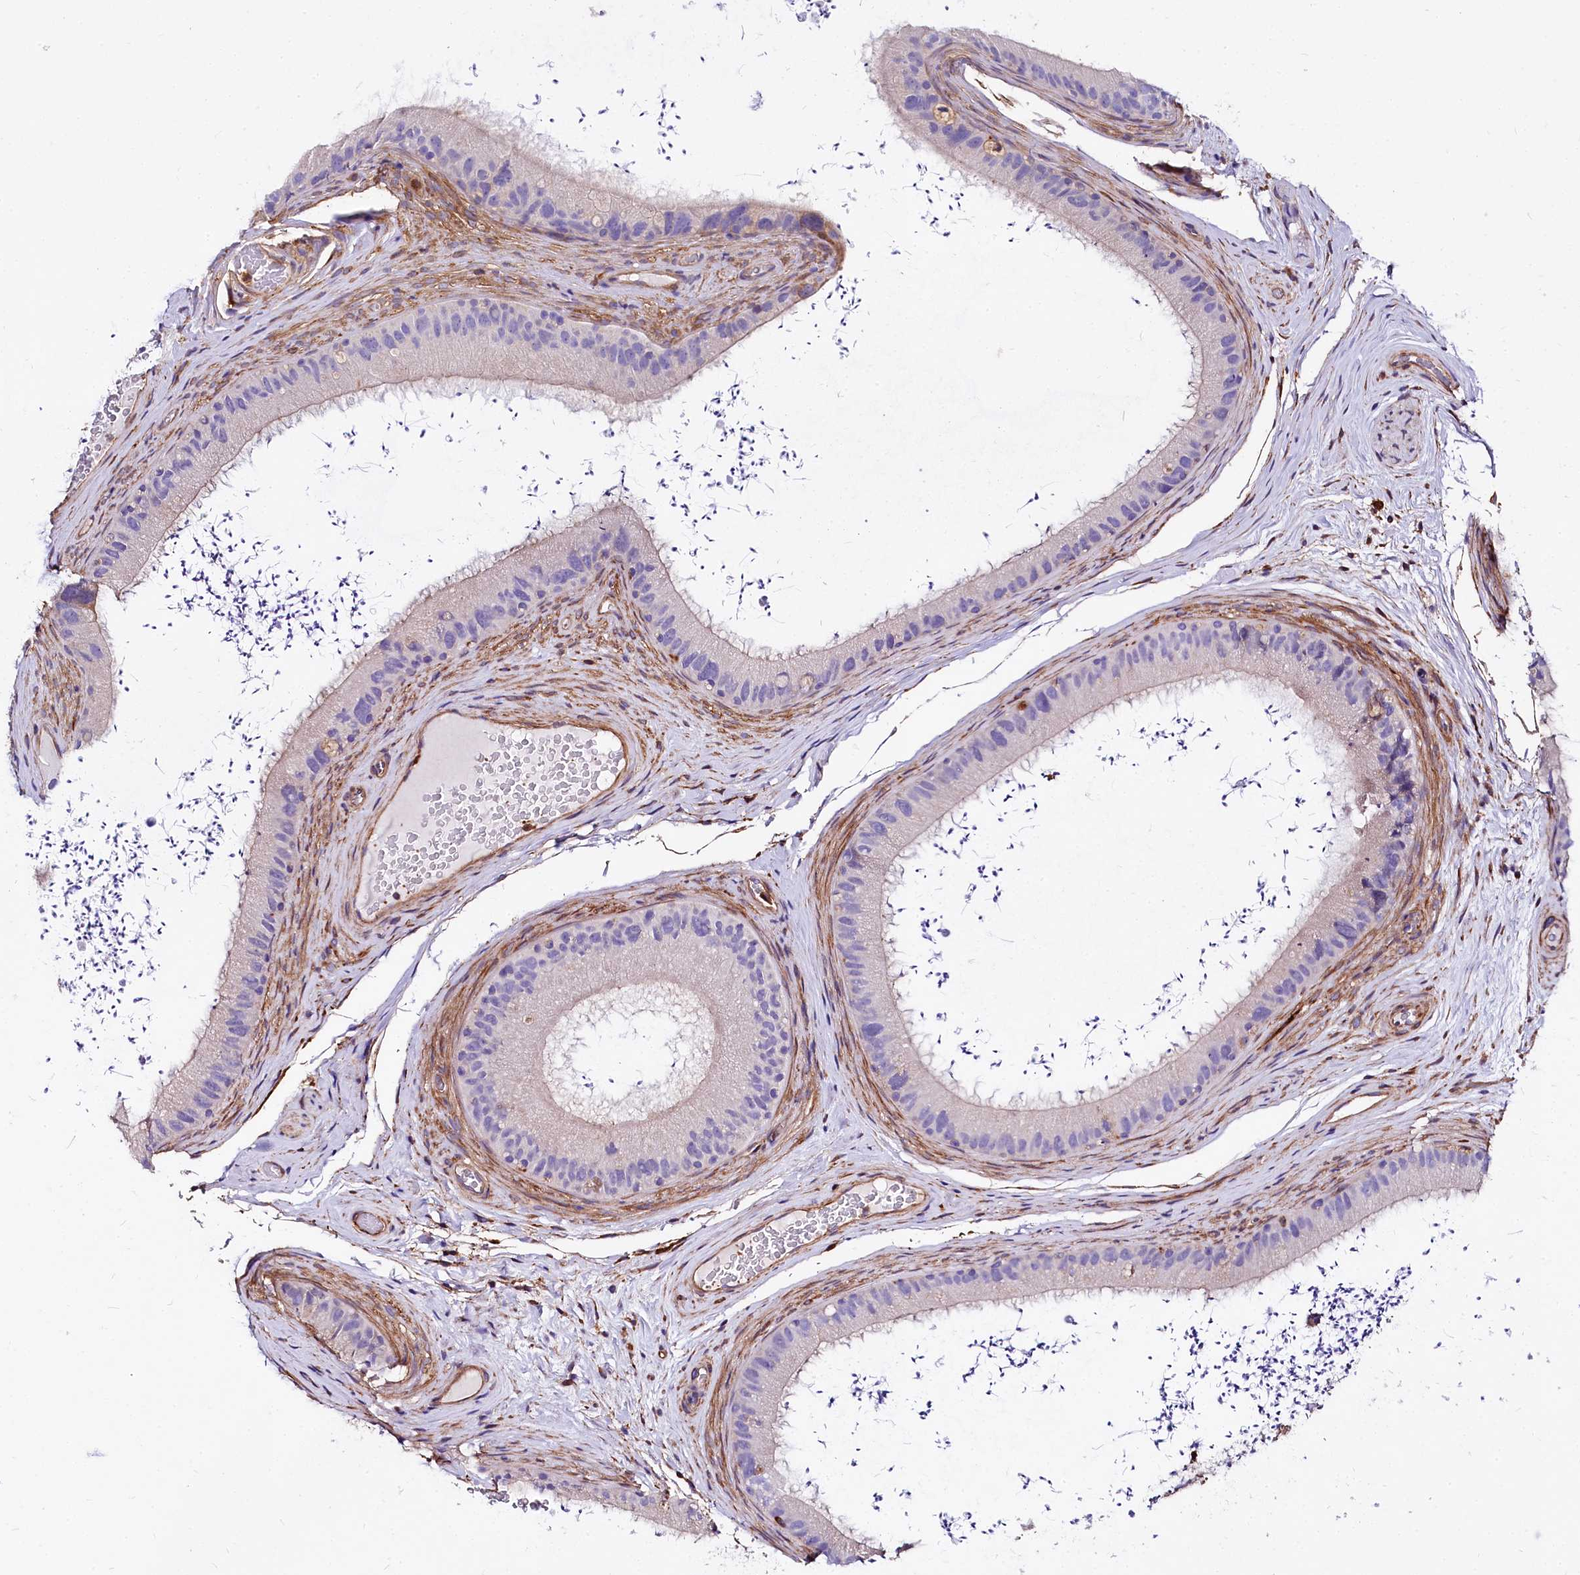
{"staining": {"intensity": "negative", "quantity": "none", "location": "none"}, "tissue": "epididymis", "cell_type": "Glandular cells", "image_type": "normal", "snomed": [{"axis": "morphology", "description": "Normal tissue, NOS"}, {"axis": "topography", "description": "Epididymis, spermatic cord, NOS"}], "caption": "Image shows no protein expression in glandular cells of benign epididymis. Brightfield microscopy of IHC stained with DAB (3,3'-diaminobenzidine) (brown) and hematoxylin (blue), captured at high magnification.", "gene": "FCHSD2", "patient": {"sex": "male", "age": 50}}